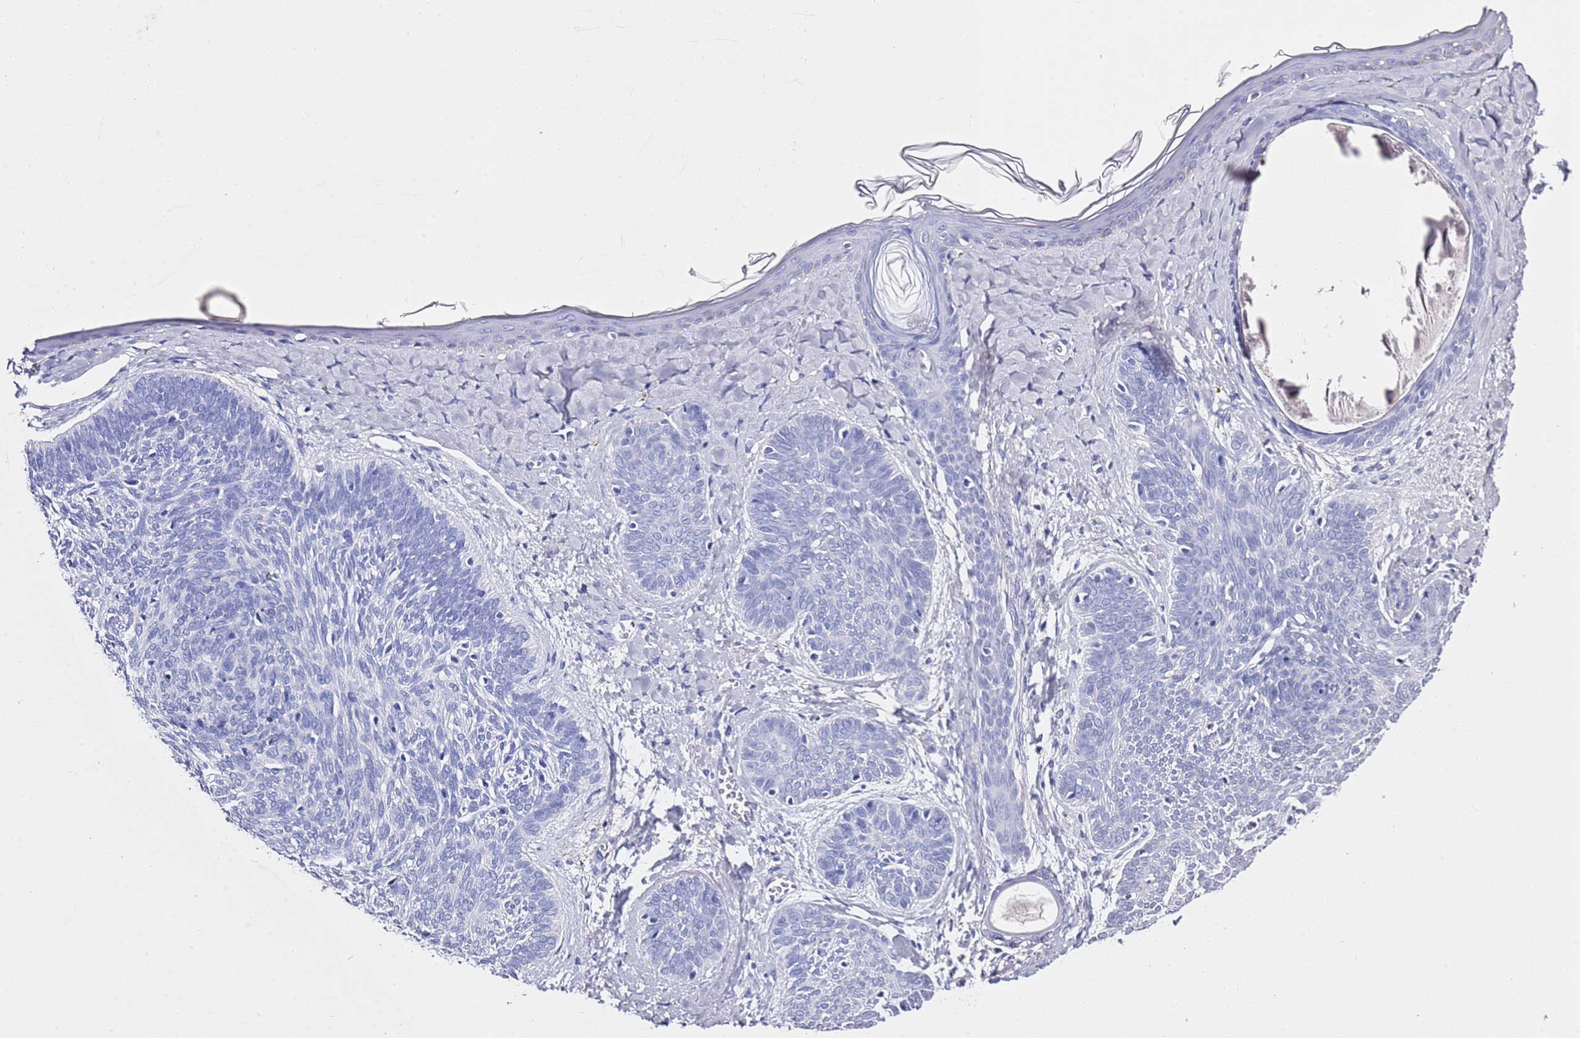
{"staining": {"intensity": "negative", "quantity": "none", "location": "none"}, "tissue": "skin cancer", "cell_type": "Tumor cells", "image_type": "cancer", "snomed": [{"axis": "morphology", "description": "Basal cell carcinoma"}, {"axis": "topography", "description": "Skin"}], "caption": "Tumor cells show no significant protein staining in skin basal cell carcinoma. (DAB (3,3'-diaminobenzidine) immunohistochemistry, high magnification).", "gene": "PTBP2", "patient": {"sex": "female", "age": 81}}